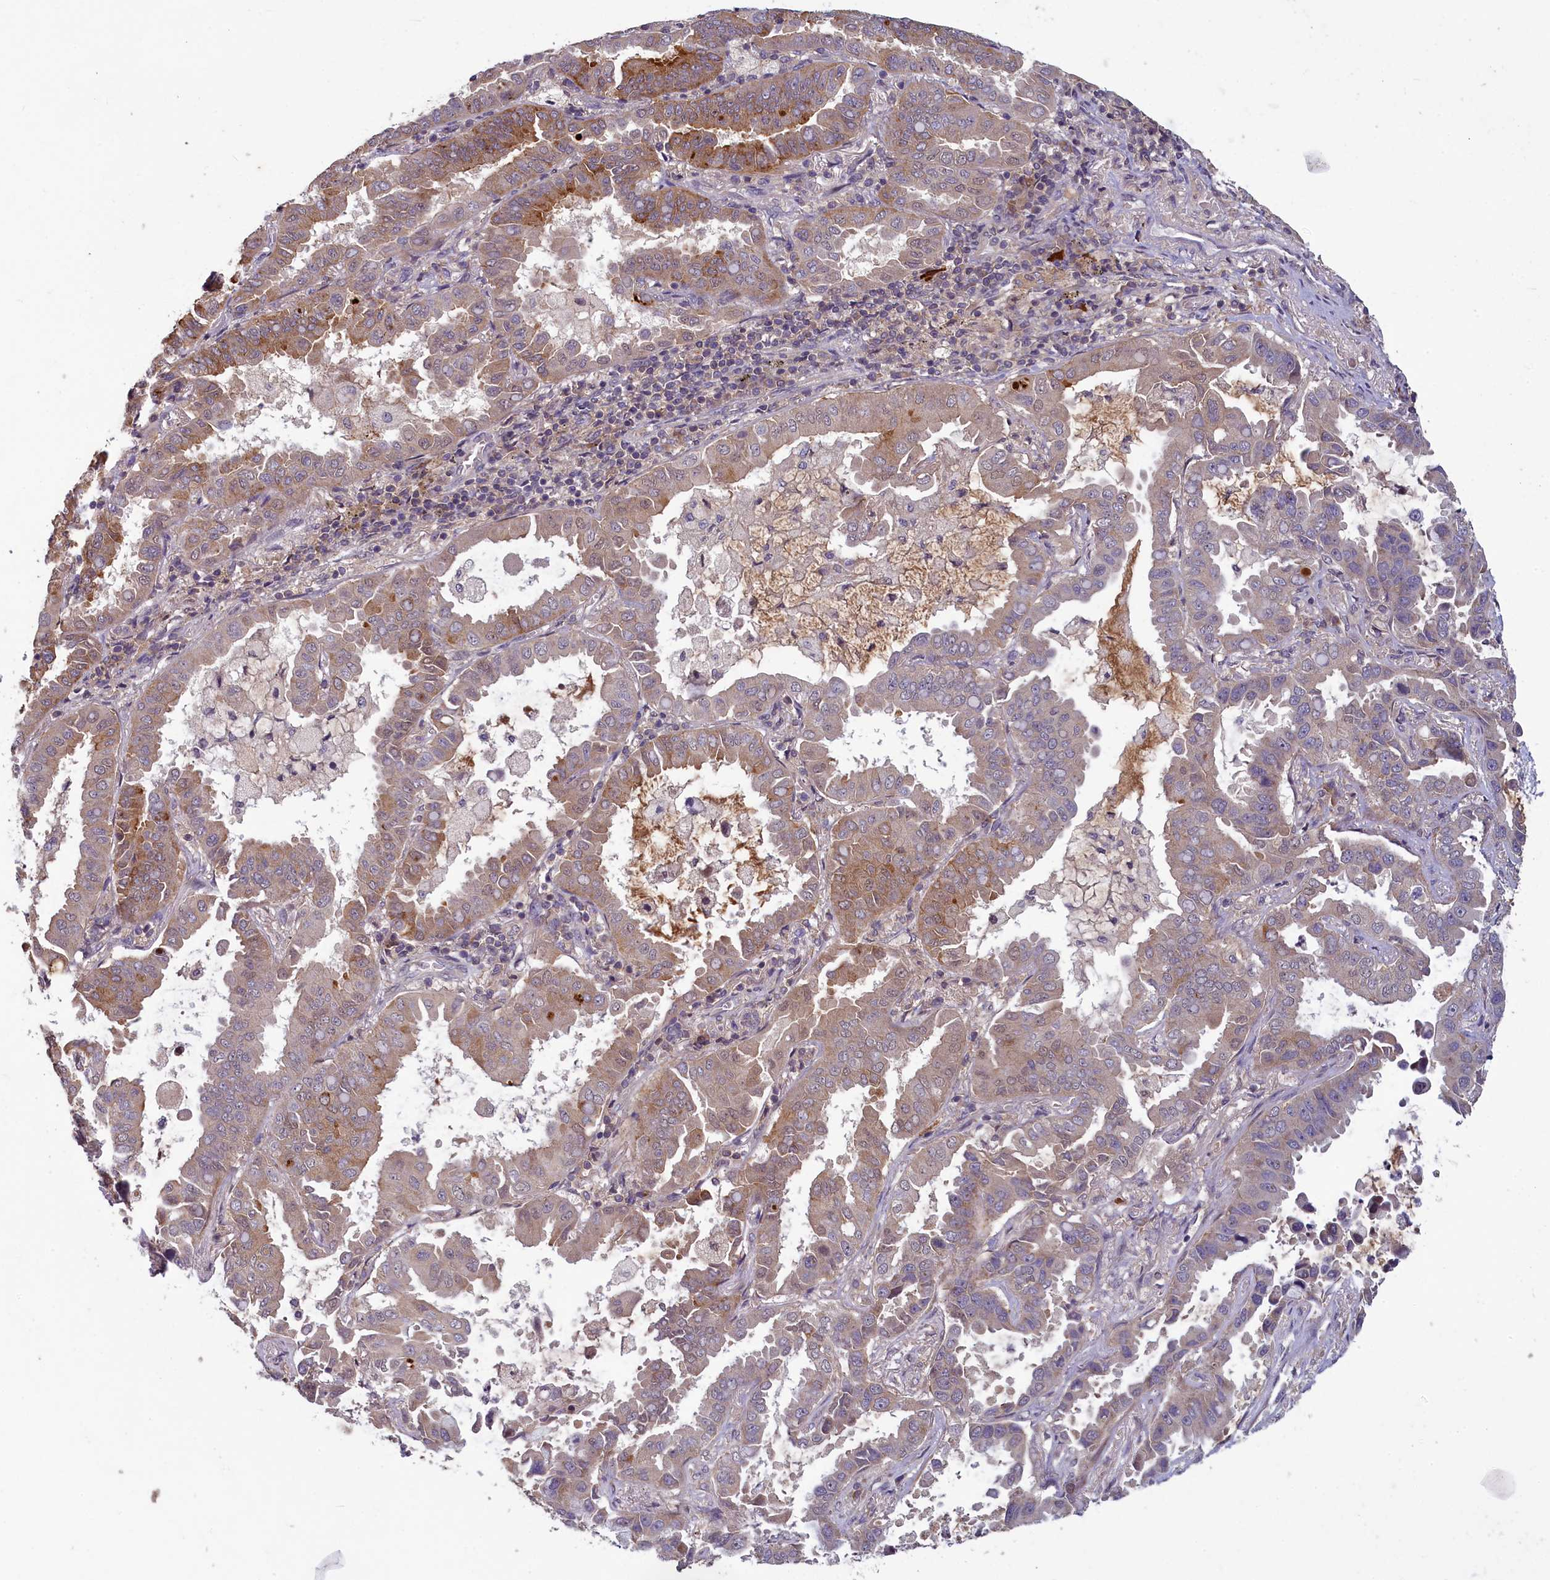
{"staining": {"intensity": "moderate", "quantity": "<25%", "location": "cytoplasmic/membranous"}, "tissue": "lung cancer", "cell_type": "Tumor cells", "image_type": "cancer", "snomed": [{"axis": "morphology", "description": "Adenocarcinoma, NOS"}, {"axis": "topography", "description": "Lung"}], "caption": "DAB immunohistochemical staining of lung cancer (adenocarcinoma) displays moderate cytoplasmic/membranous protein positivity in approximately <25% of tumor cells.", "gene": "NUDT6", "patient": {"sex": "male", "age": 64}}